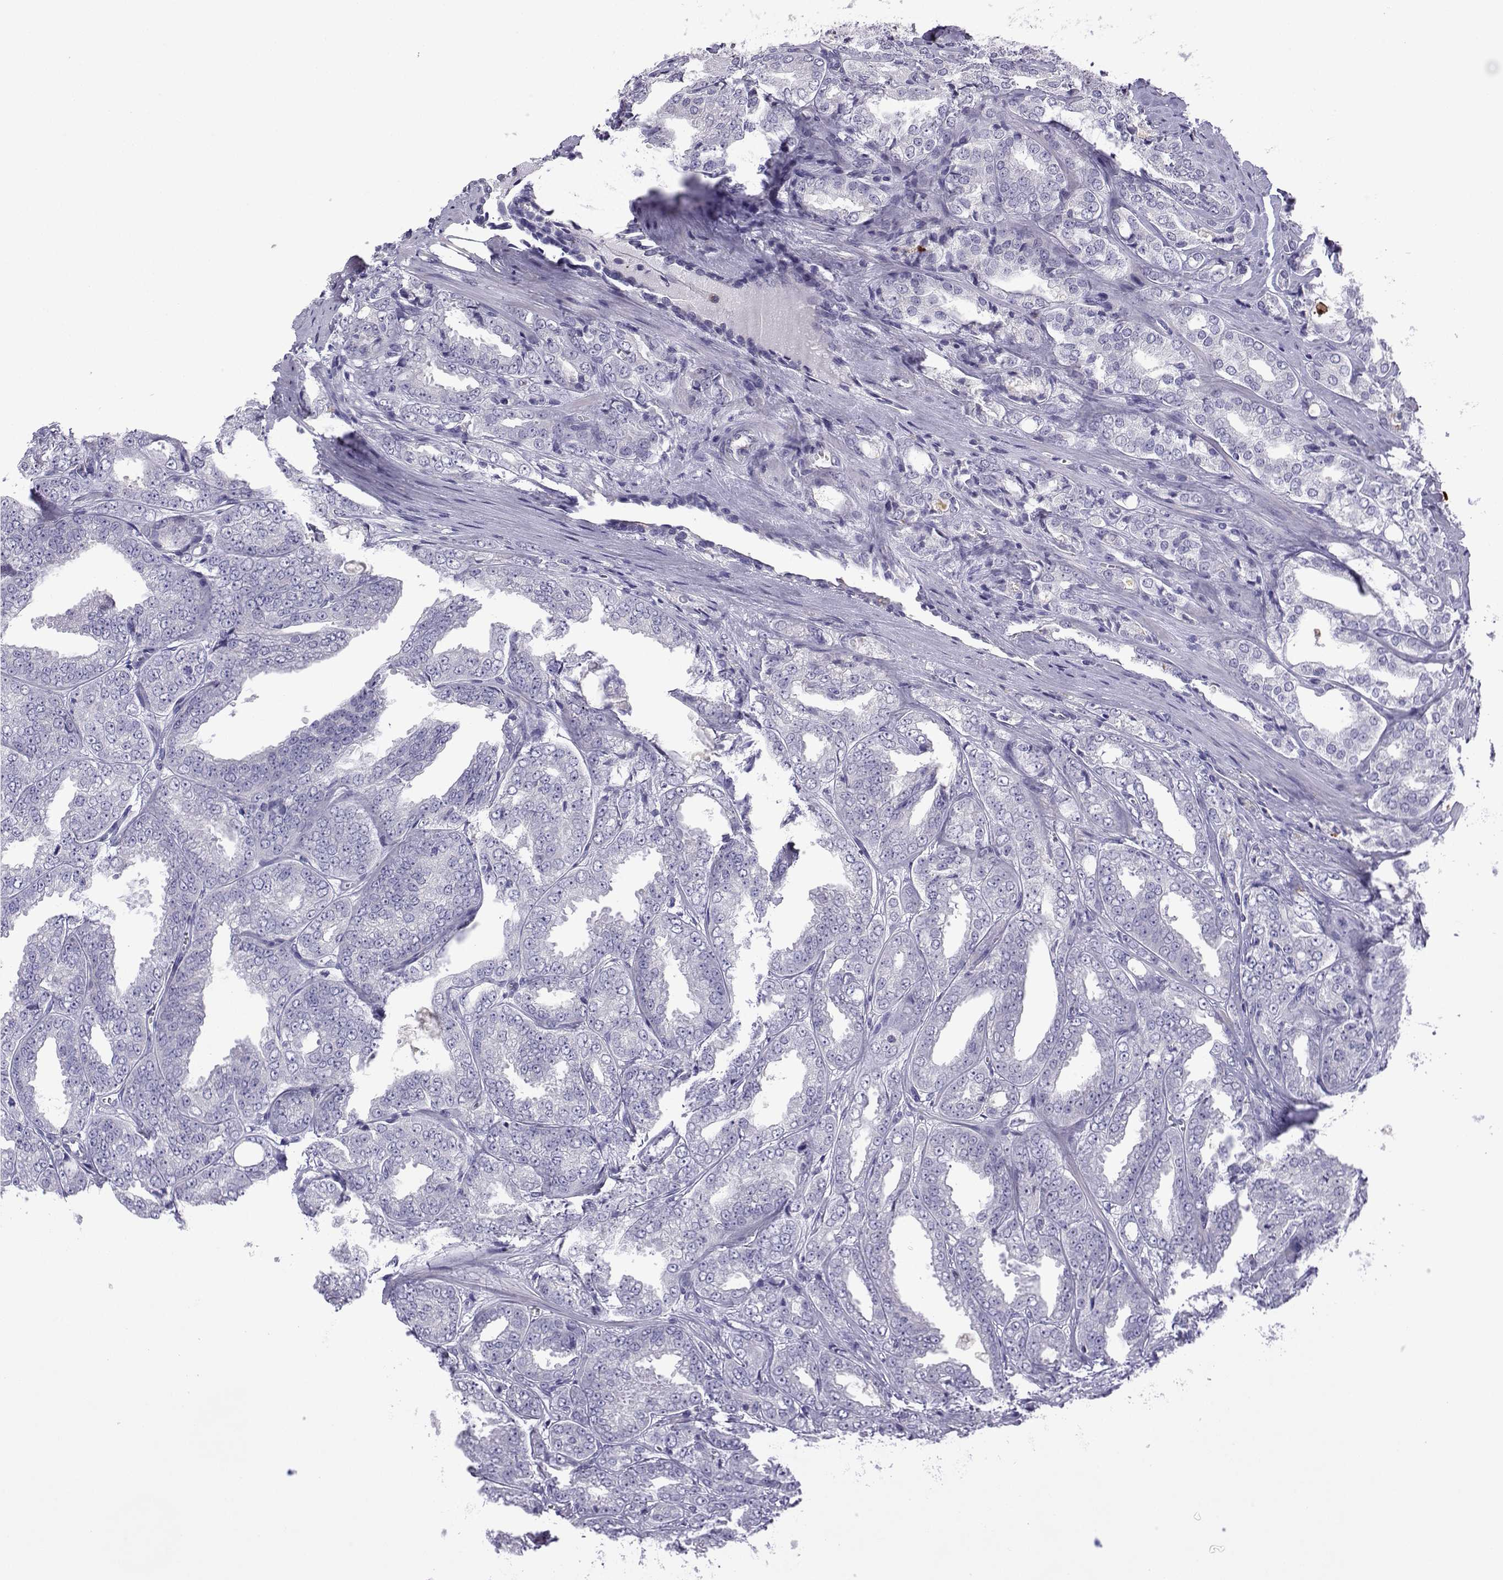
{"staining": {"intensity": "negative", "quantity": "none", "location": "none"}, "tissue": "prostate cancer", "cell_type": "Tumor cells", "image_type": "cancer", "snomed": [{"axis": "morphology", "description": "Adenocarcinoma, NOS"}, {"axis": "morphology", "description": "Adenocarcinoma, High grade"}, {"axis": "topography", "description": "Prostate"}], "caption": "Tumor cells are negative for protein expression in human prostate cancer (high-grade adenocarcinoma).", "gene": "CFAP70", "patient": {"sex": "male", "age": 70}}